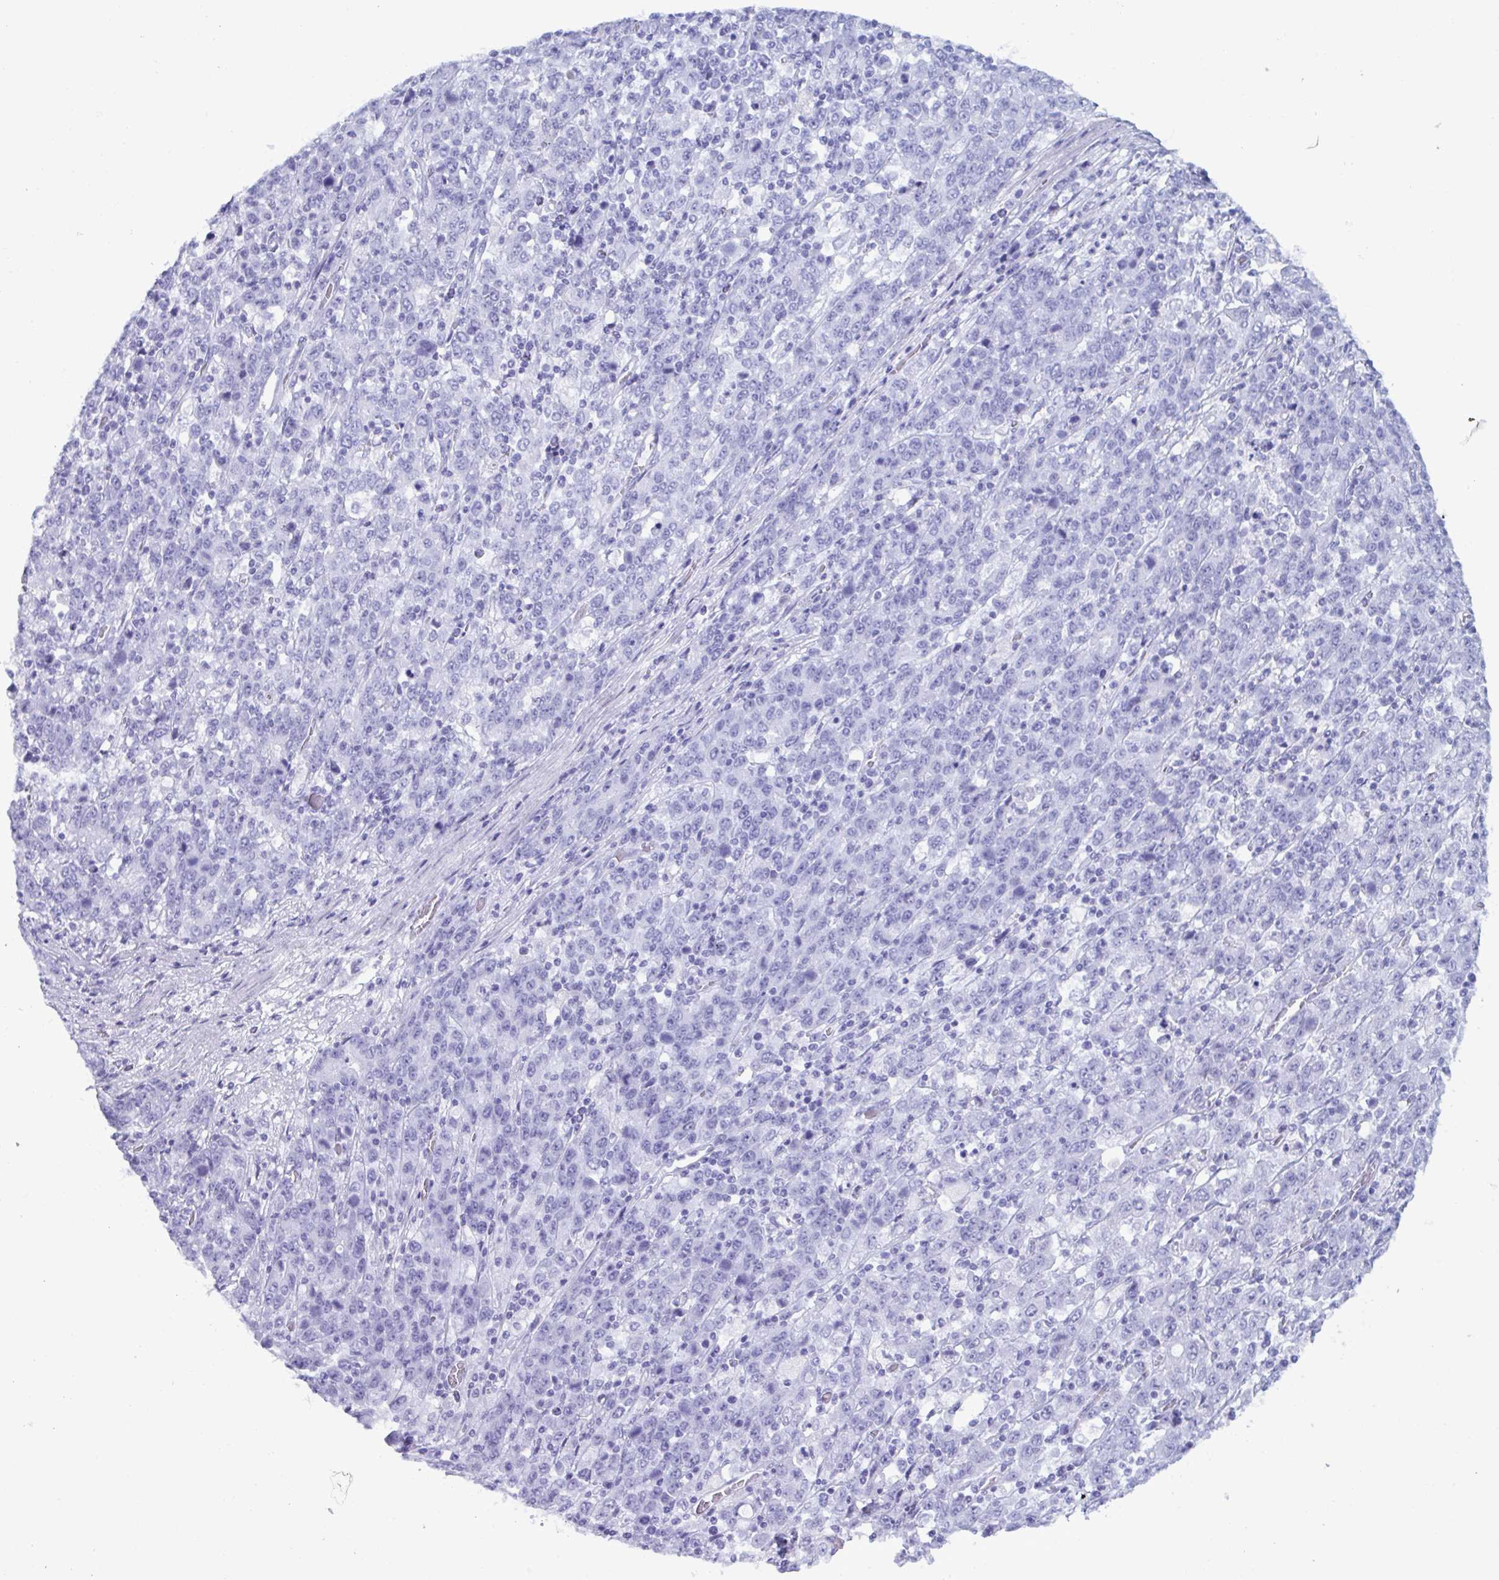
{"staining": {"intensity": "negative", "quantity": "none", "location": "none"}, "tissue": "stomach cancer", "cell_type": "Tumor cells", "image_type": "cancer", "snomed": [{"axis": "morphology", "description": "Adenocarcinoma, NOS"}, {"axis": "topography", "description": "Stomach, upper"}], "caption": "High power microscopy image of an immunohistochemistry histopathology image of stomach cancer (adenocarcinoma), revealing no significant expression in tumor cells.", "gene": "MRGPRG", "patient": {"sex": "male", "age": 69}}